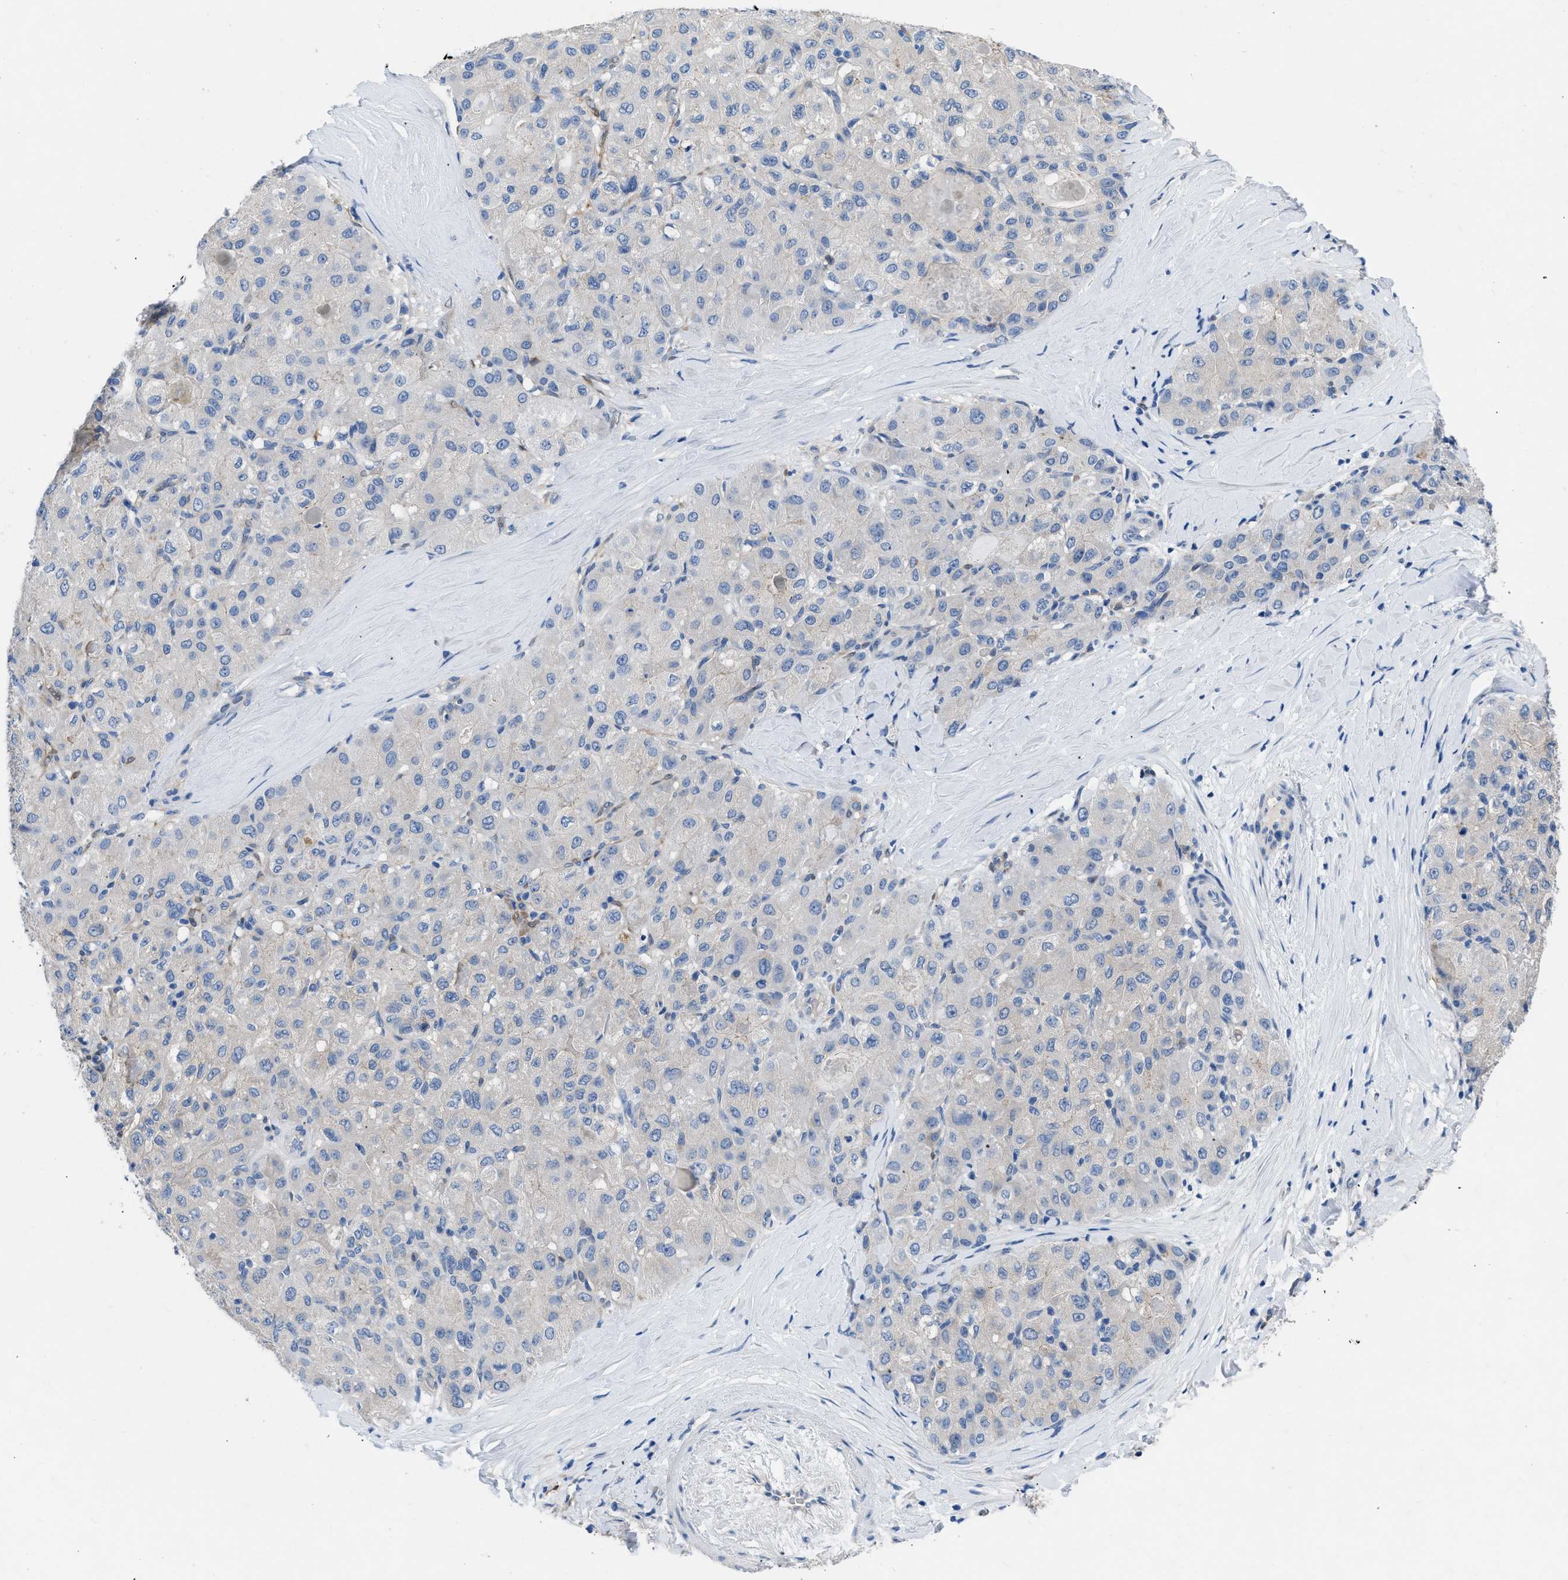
{"staining": {"intensity": "negative", "quantity": "none", "location": "none"}, "tissue": "liver cancer", "cell_type": "Tumor cells", "image_type": "cancer", "snomed": [{"axis": "morphology", "description": "Cholangiocarcinoma"}, {"axis": "topography", "description": "Liver"}], "caption": "The histopathology image exhibits no staining of tumor cells in liver cancer (cholangiocarcinoma).", "gene": "RBP1", "patient": {"sex": "male", "age": 50}}